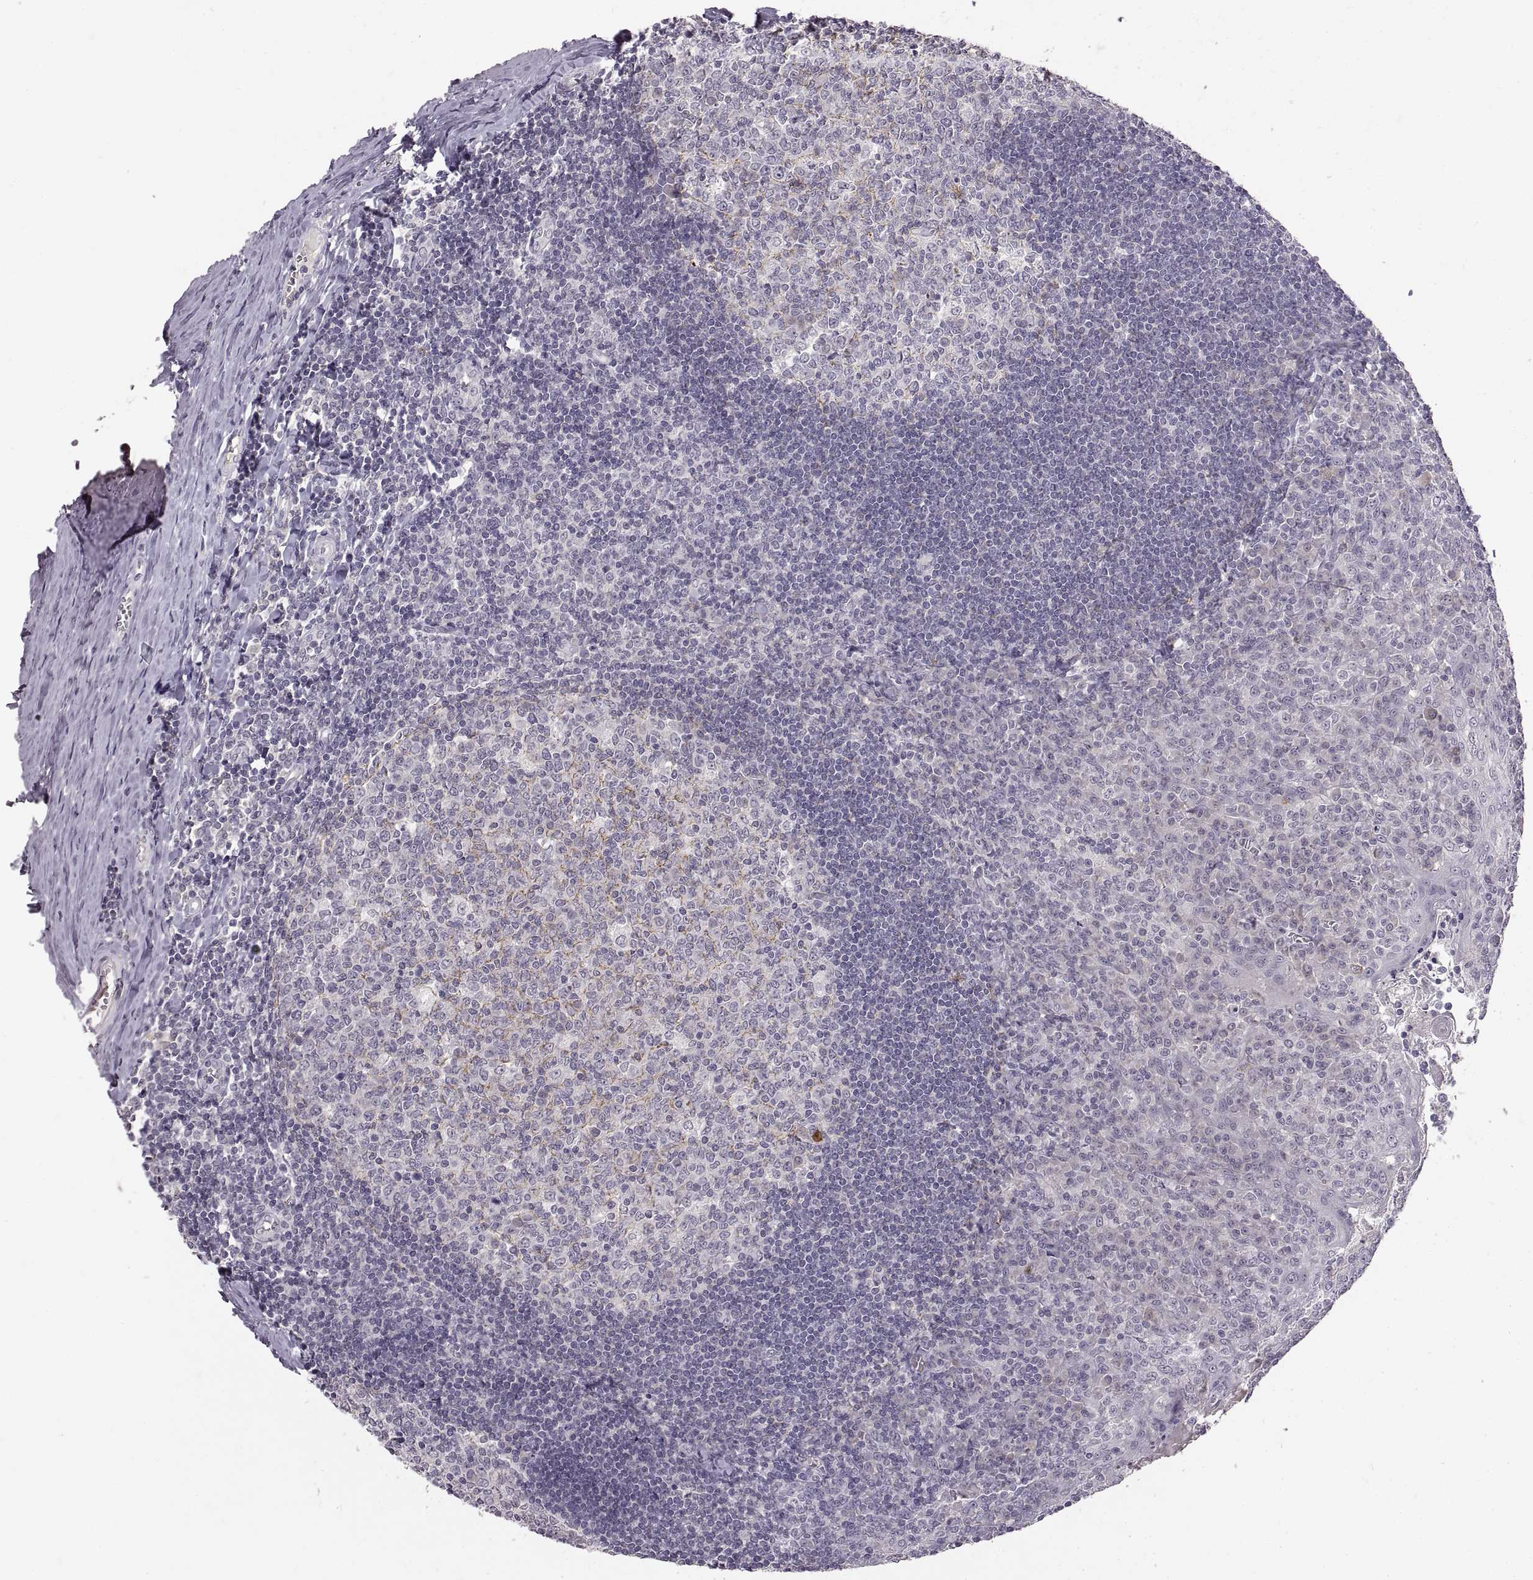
{"staining": {"intensity": "moderate", "quantity": "<25%", "location": "cytoplasmic/membranous"}, "tissue": "tonsil", "cell_type": "Germinal center cells", "image_type": "normal", "snomed": [{"axis": "morphology", "description": "Normal tissue, NOS"}, {"axis": "topography", "description": "Tonsil"}], "caption": "Germinal center cells exhibit low levels of moderate cytoplasmic/membranous expression in about <25% of cells in benign human tonsil. The staining is performed using DAB brown chromogen to label protein expression. The nuclei are counter-stained blue using hematoxylin.", "gene": "CDH2", "patient": {"sex": "female", "age": 12}}